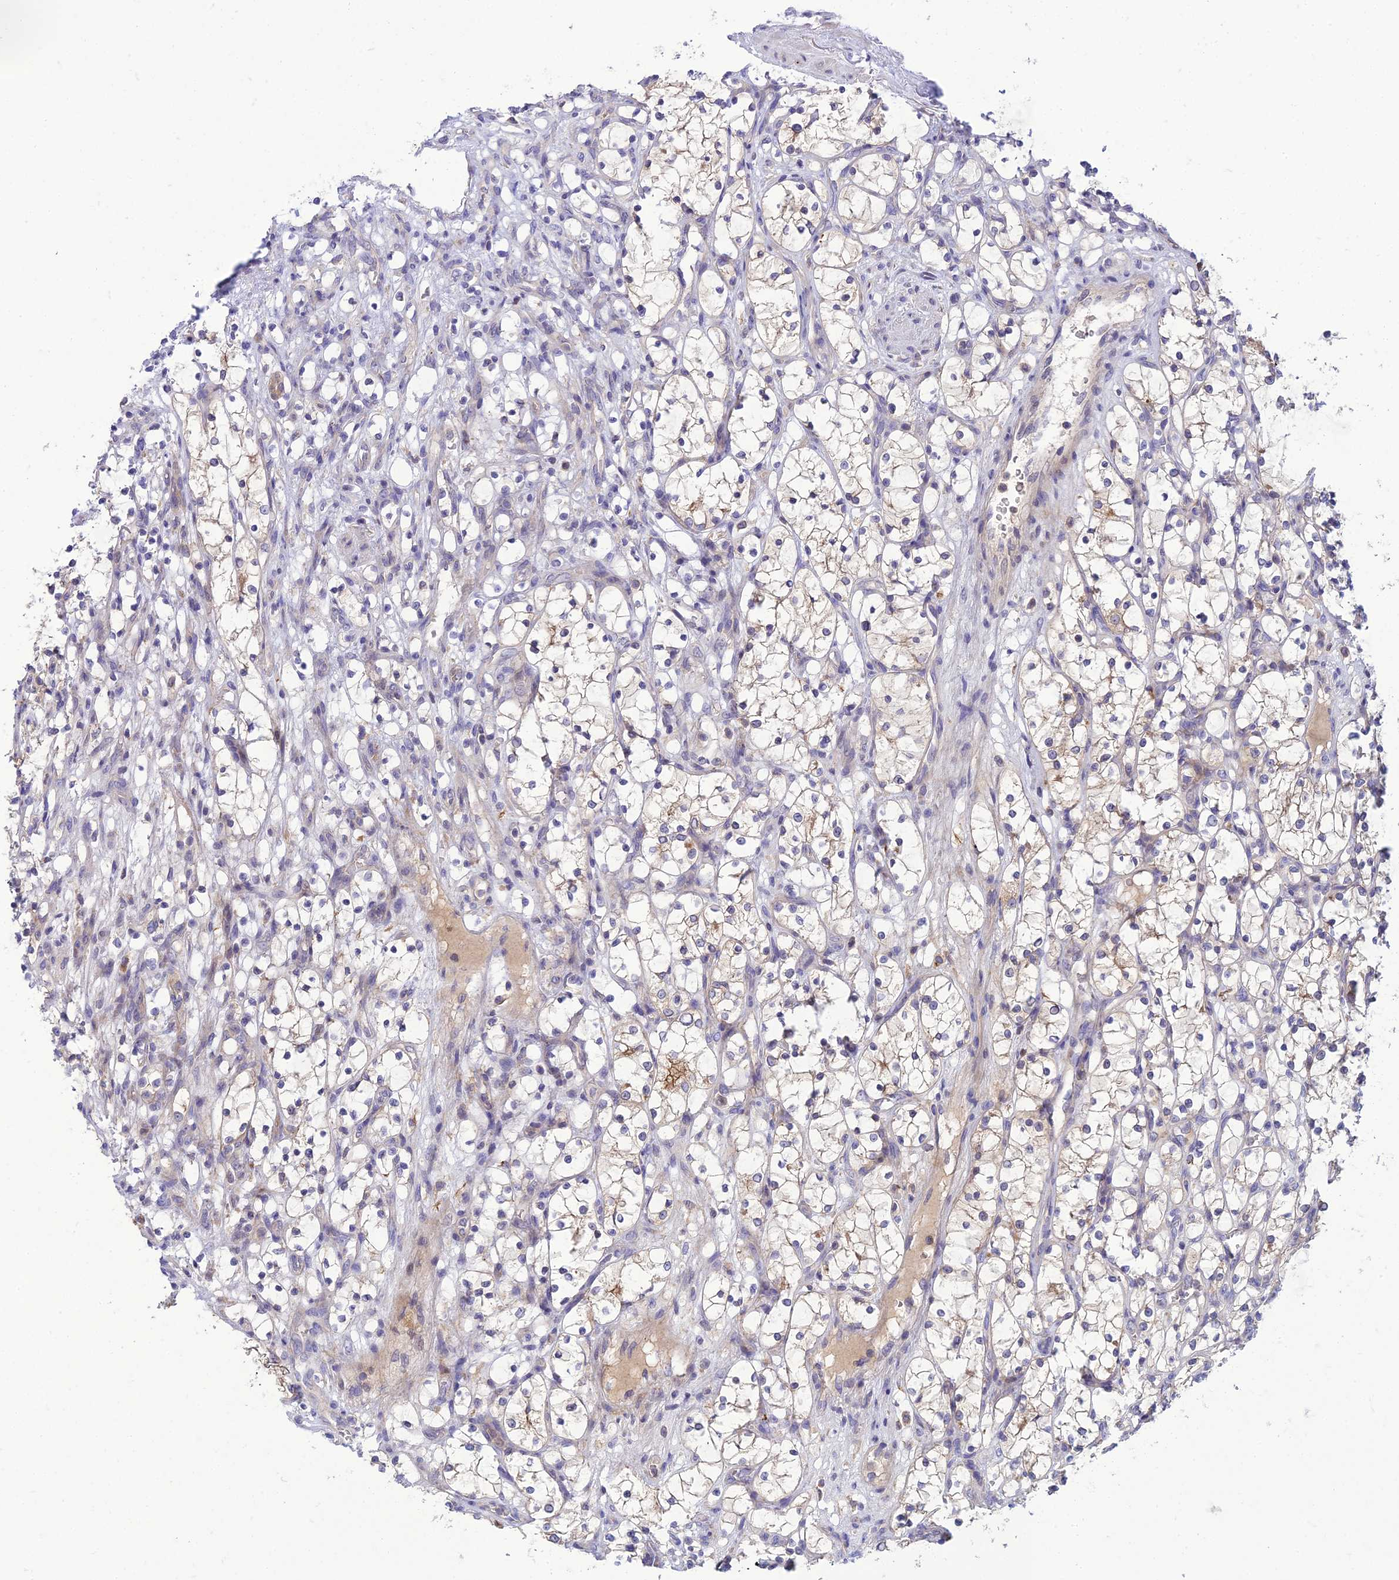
{"staining": {"intensity": "weak", "quantity": "<25%", "location": "cytoplasmic/membranous"}, "tissue": "renal cancer", "cell_type": "Tumor cells", "image_type": "cancer", "snomed": [{"axis": "morphology", "description": "Adenocarcinoma, NOS"}, {"axis": "topography", "description": "Kidney"}], "caption": "Immunohistochemistry photomicrograph of adenocarcinoma (renal) stained for a protein (brown), which displays no staining in tumor cells.", "gene": "IRAK3", "patient": {"sex": "female", "age": 69}}